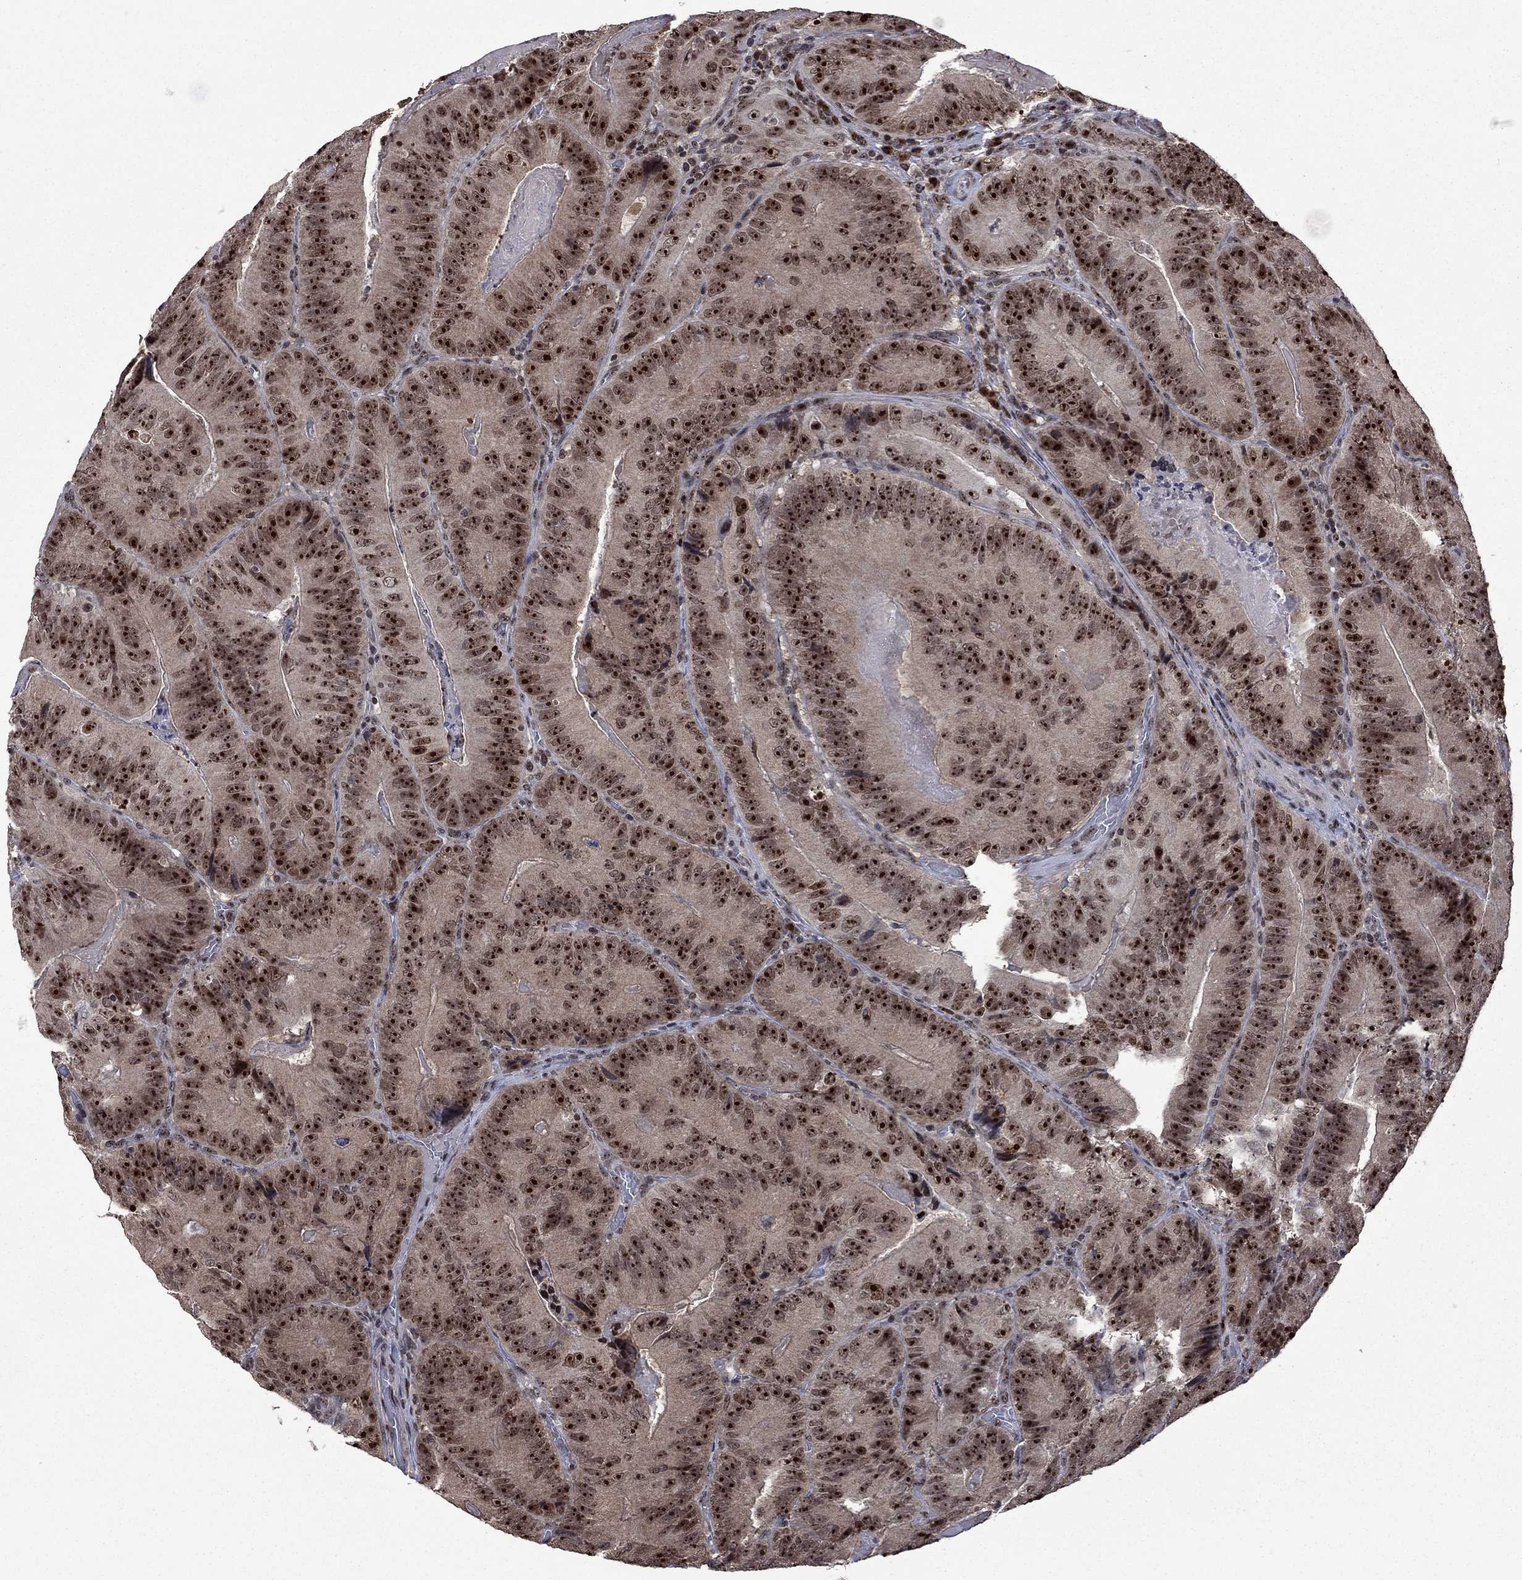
{"staining": {"intensity": "strong", "quantity": ">75%", "location": "nuclear"}, "tissue": "colorectal cancer", "cell_type": "Tumor cells", "image_type": "cancer", "snomed": [{"axis": "morphology", "description": "Adenocarcinoma, NOS"}, {"axis": "topography", "description": "Colon"}], "caption": "Protein staining displays strong nuclear expression in about >75% of tumor cells in adenocarcinoma (colorectal). (DAB IHC with brightfield microscopy, high magnification).", "gene": "FBL", "patient": {"sex": "female", "age": 86}}